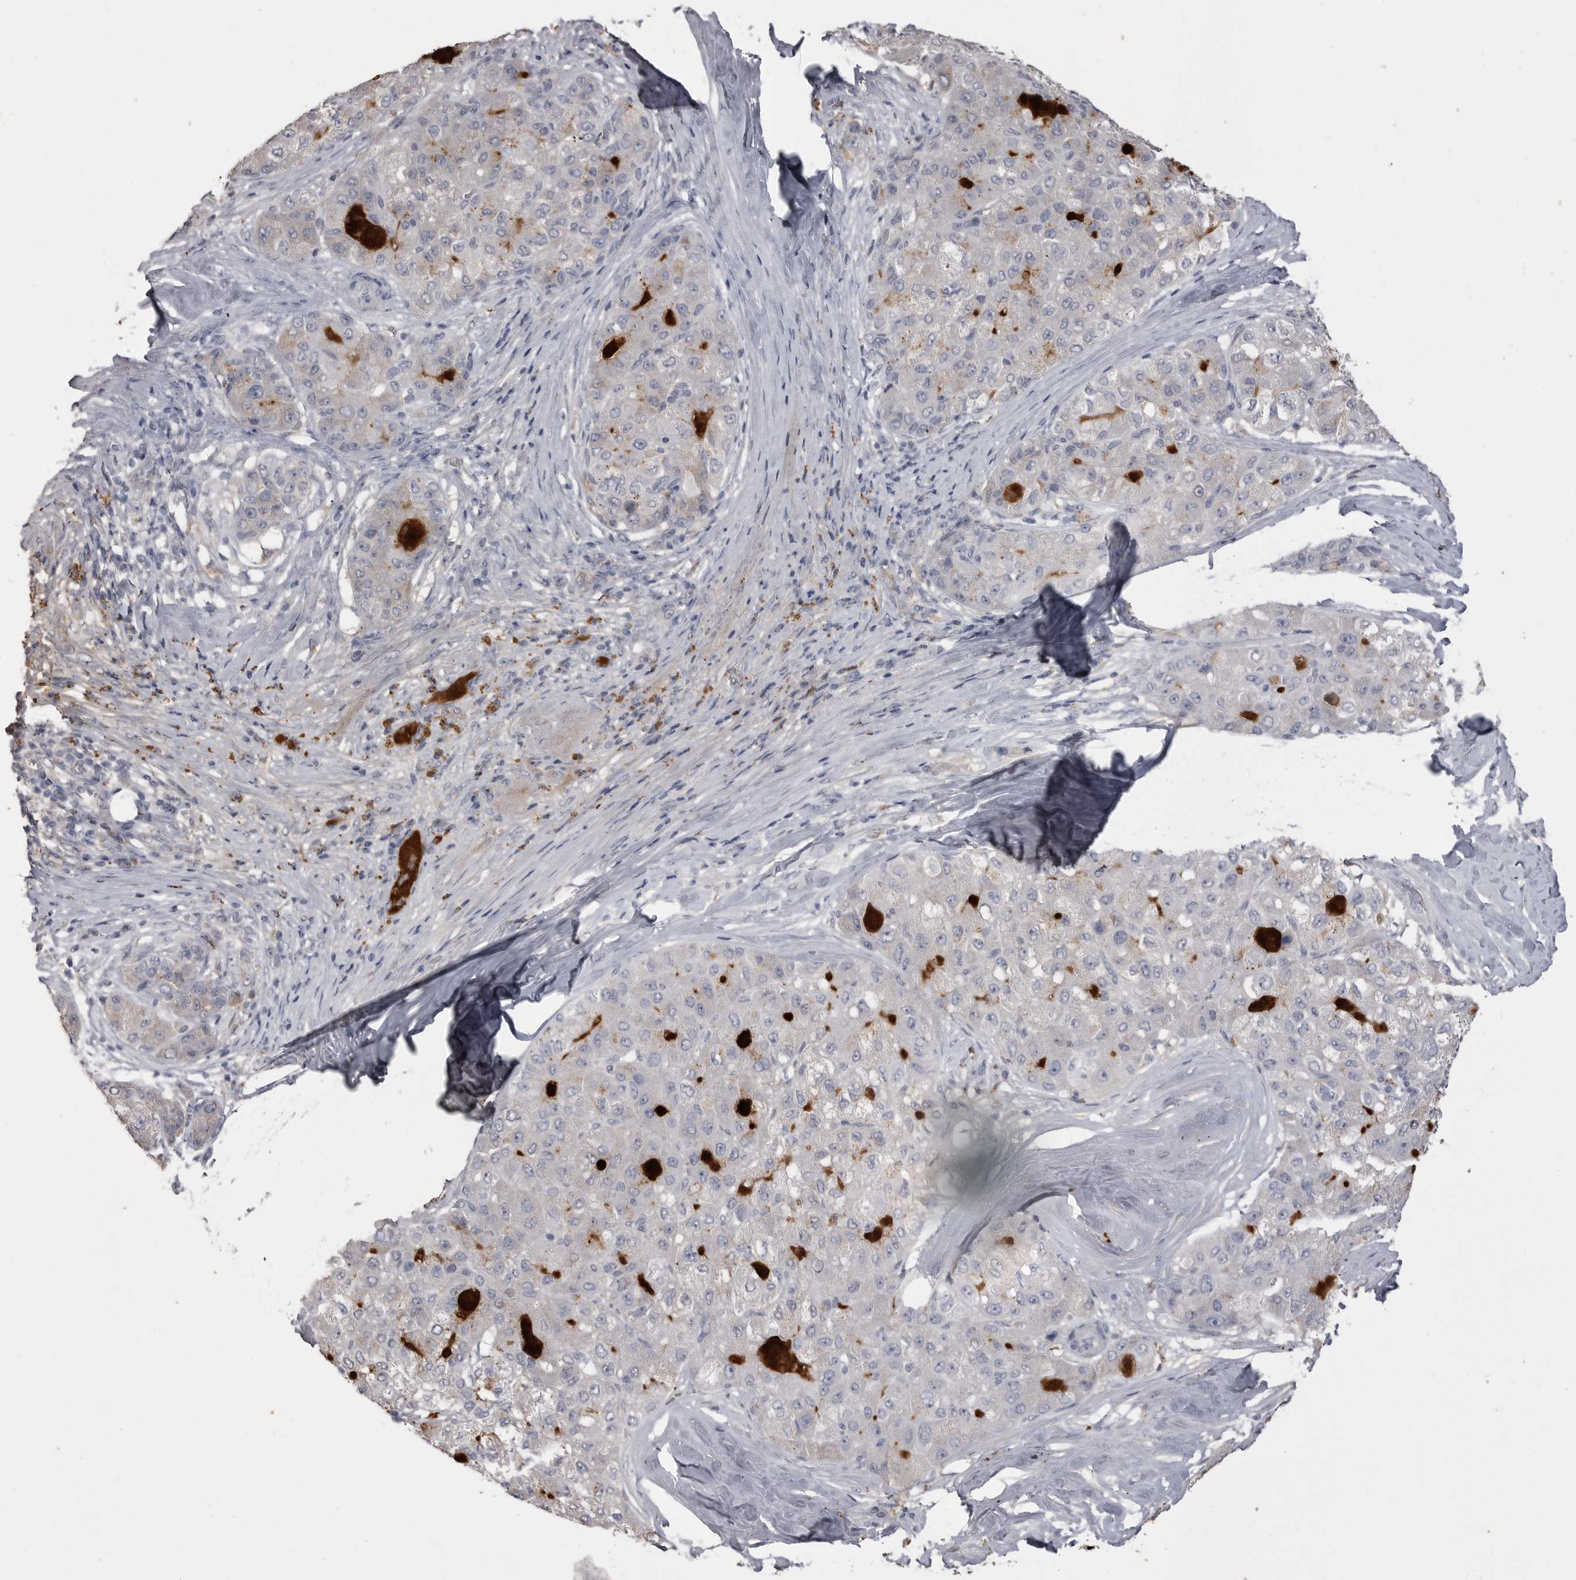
{"staining": {"intensity": "negative", "quantity": "none", "location": "none"}, "tissue": "liver cancer", "cell_type": "Tumor cells", "image_type": "cancer", "snomed": [{"axis": "morphology", "description": "Carcinoma, Hepatocellular, NOS"}, {"axis": "topography", "description": "Liver"}], "caption": "This is an immunohistochemistry (IHC) photomicrograph of liver cancer (hepatocellular carcinoma). There is no staining in tumor cells.", "gene": "AHSG", "patient": {"sex": "male", "age": 80}}